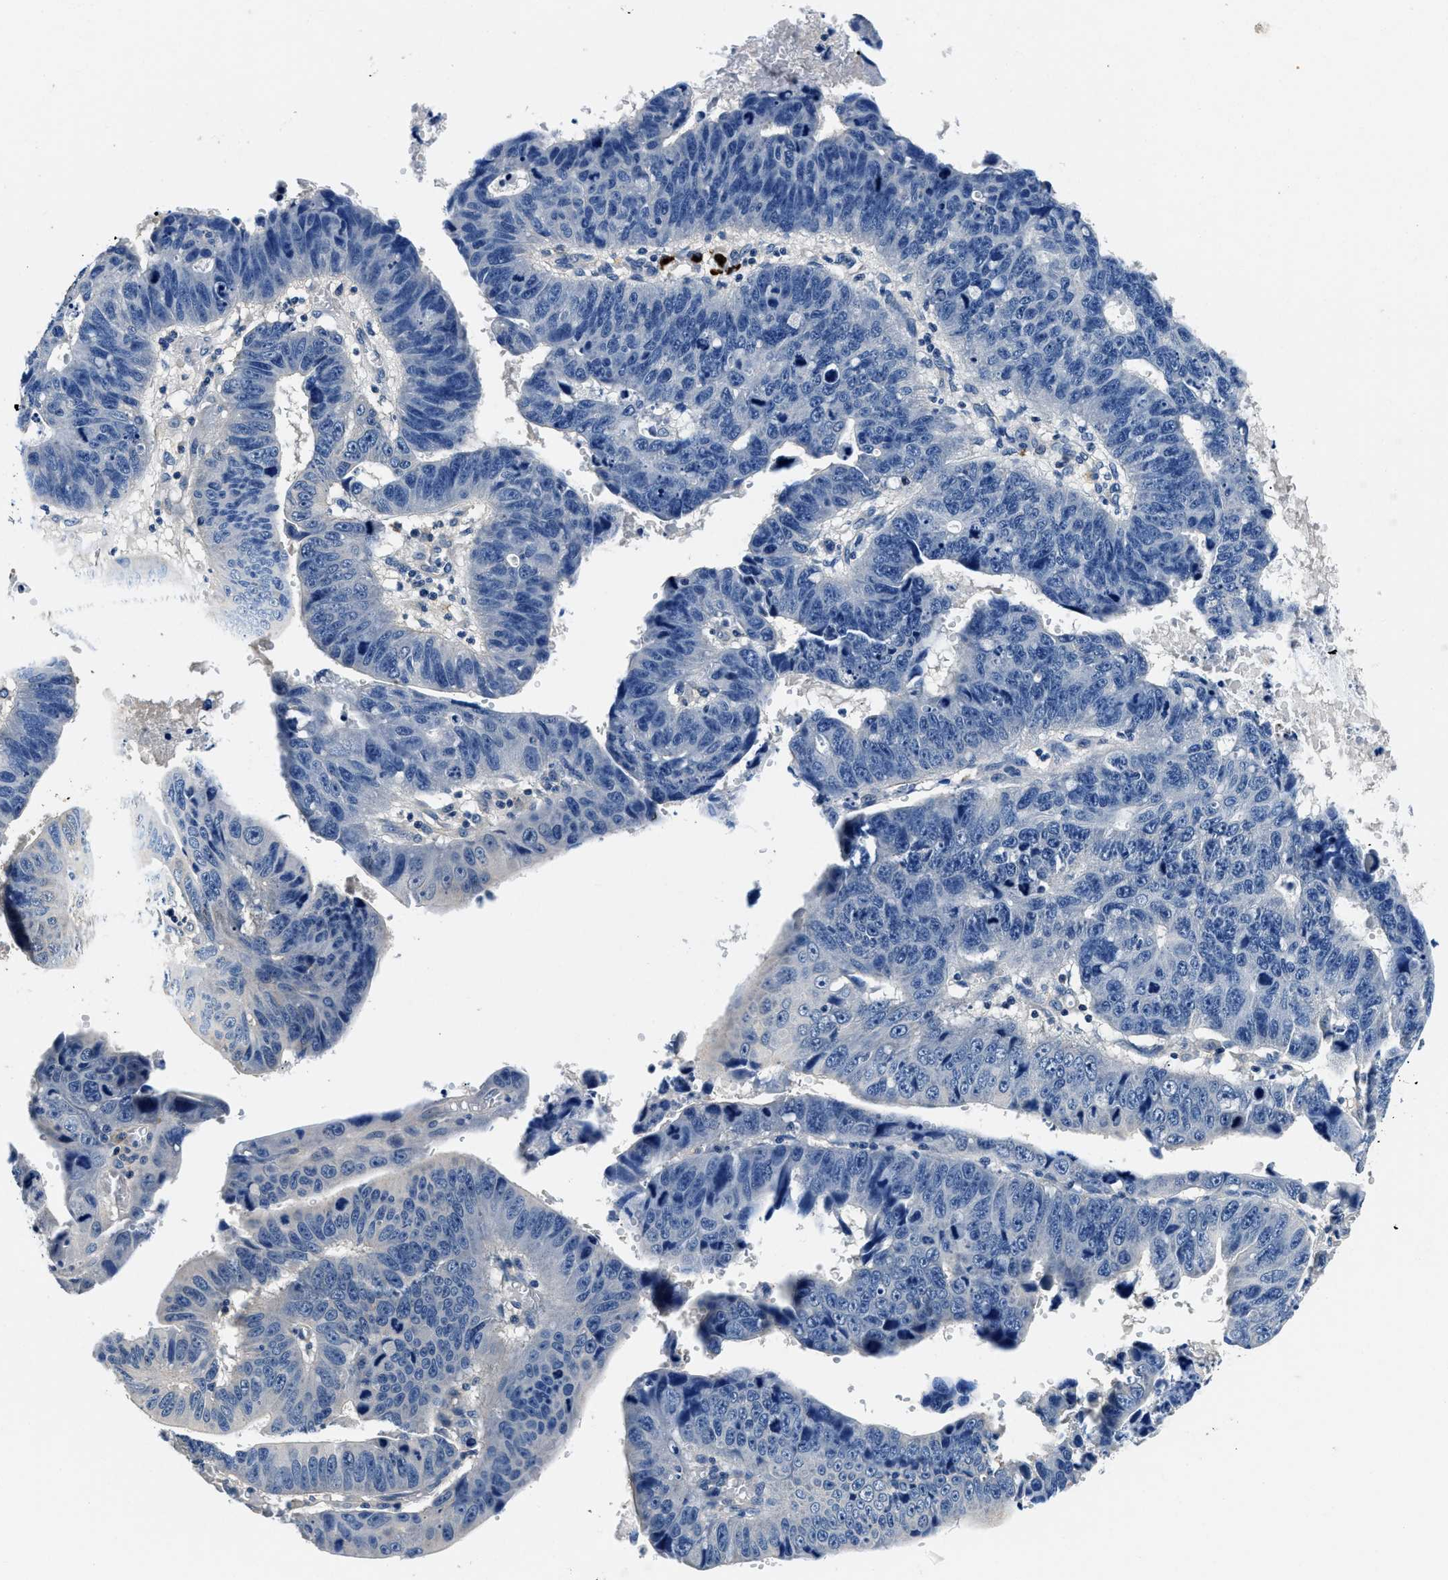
{"staining": {"intensity": "negative", "quantity": "none", "location": "none"}, "tissue": "stomach cancer", "cell_type": "Tumor cells", "image_type": "cancer", "snomed": [{"axis": "morphology", "description": "Adenocarcinoma, NOS"}, {"axis": "topography", "description": "Stomach"}], "caption": "Stomach adenocarcinoma was stained to show a protein in brown. There is no significant positivity in tumor cells. (Stains: DAB IHC with hematoxylin counter stain, Microscopy: brightfield microscopy at high magnification).", "gene": "ZFAND3", "patient": {"sex": "male", "age": 59}}